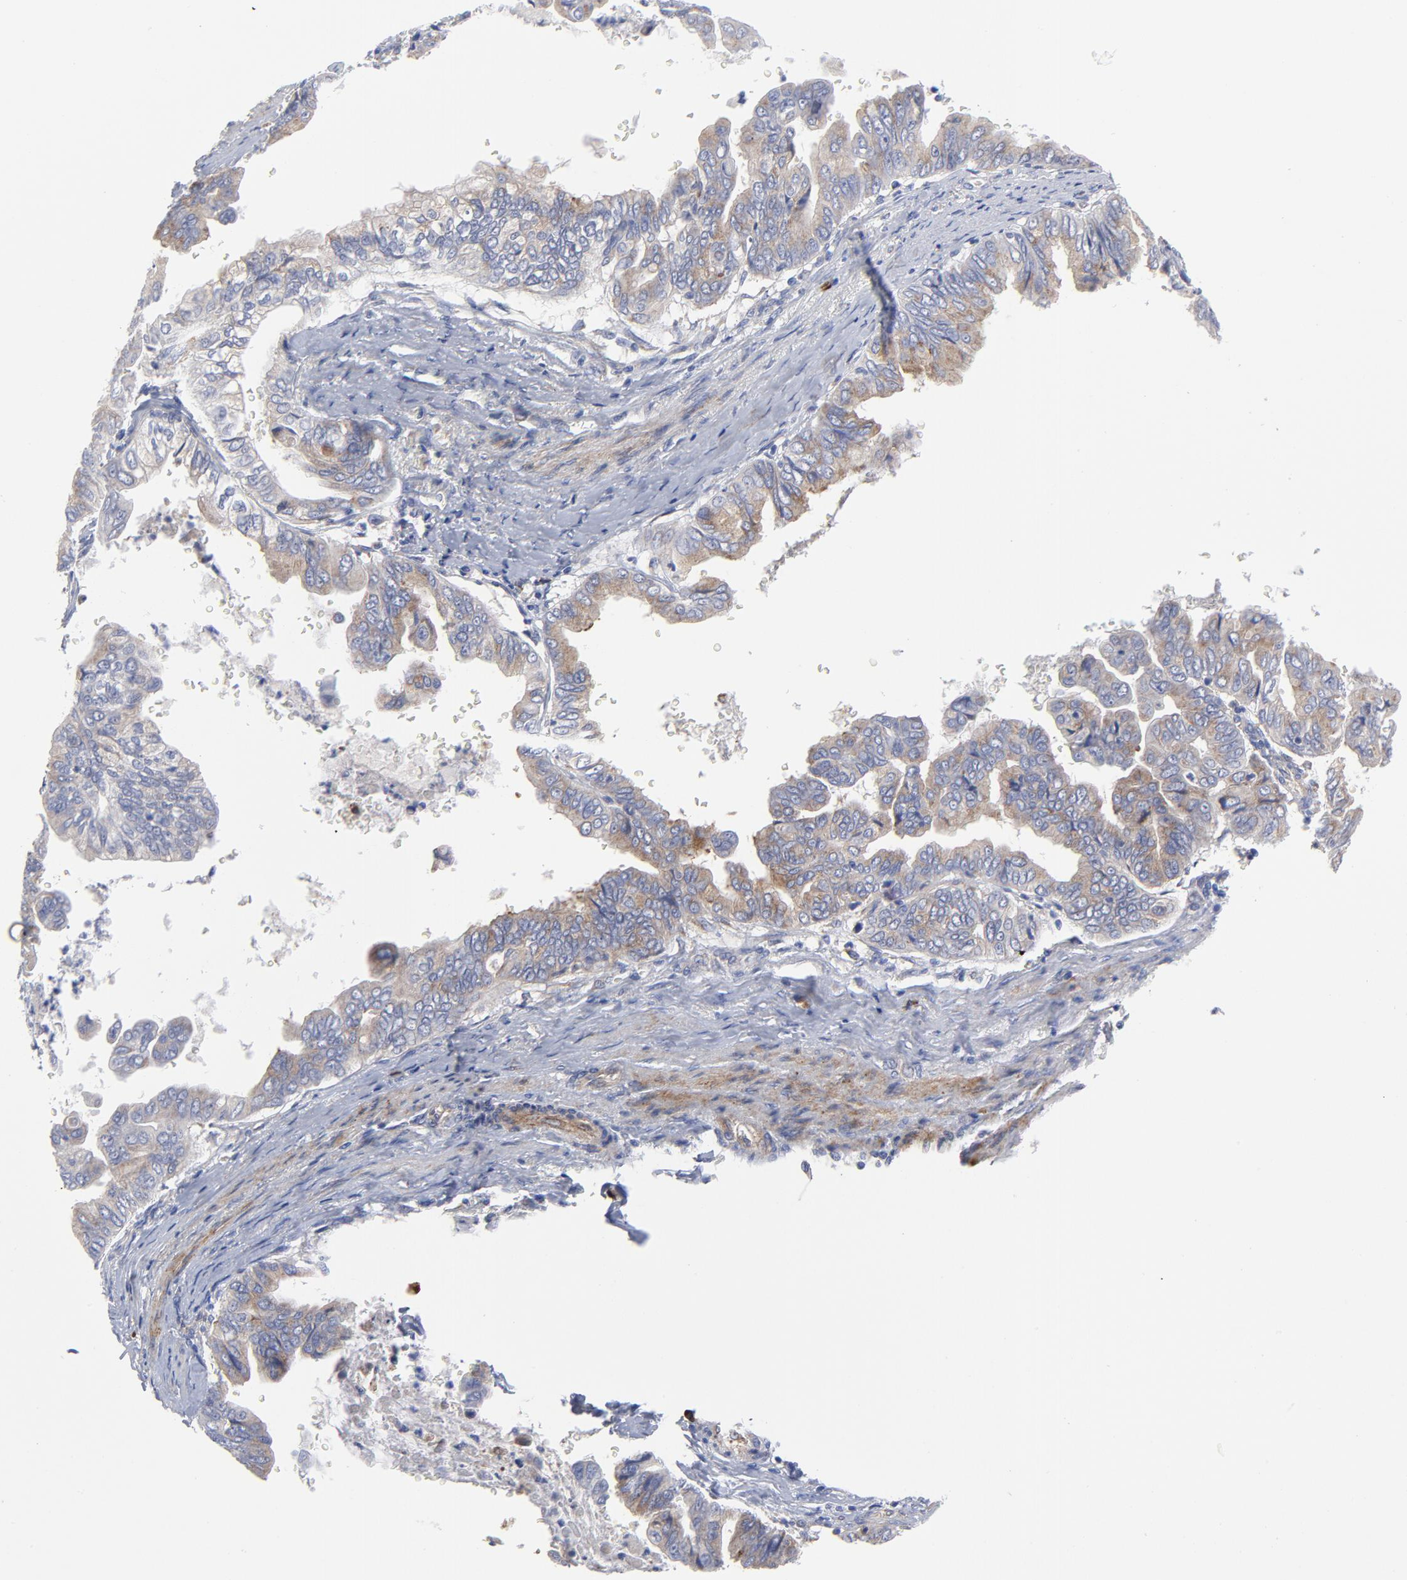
{"staining": {"intensity": "weak", "quantity": ">75%", "location": "cytoplasmic/membranous"}, "tissue": "stomach cancer", "cell_type": "Tumor cells", "image_type": "cancer", "snomed": [{"axis": "morphology", "description": "Adenocarcinoma, NOS"}, {"axis": "topography", "description": "Stomach, upper"}], "caption": "This is a micrograph of immunohistochemistry (IHC) staining of adenocarcinoma (stomach), which shows weak positivity in the cytoplasmic/membranous of tumor cells.", "gene": "RAPGEF3", "patient": {"sex": "male", "age": 80}}